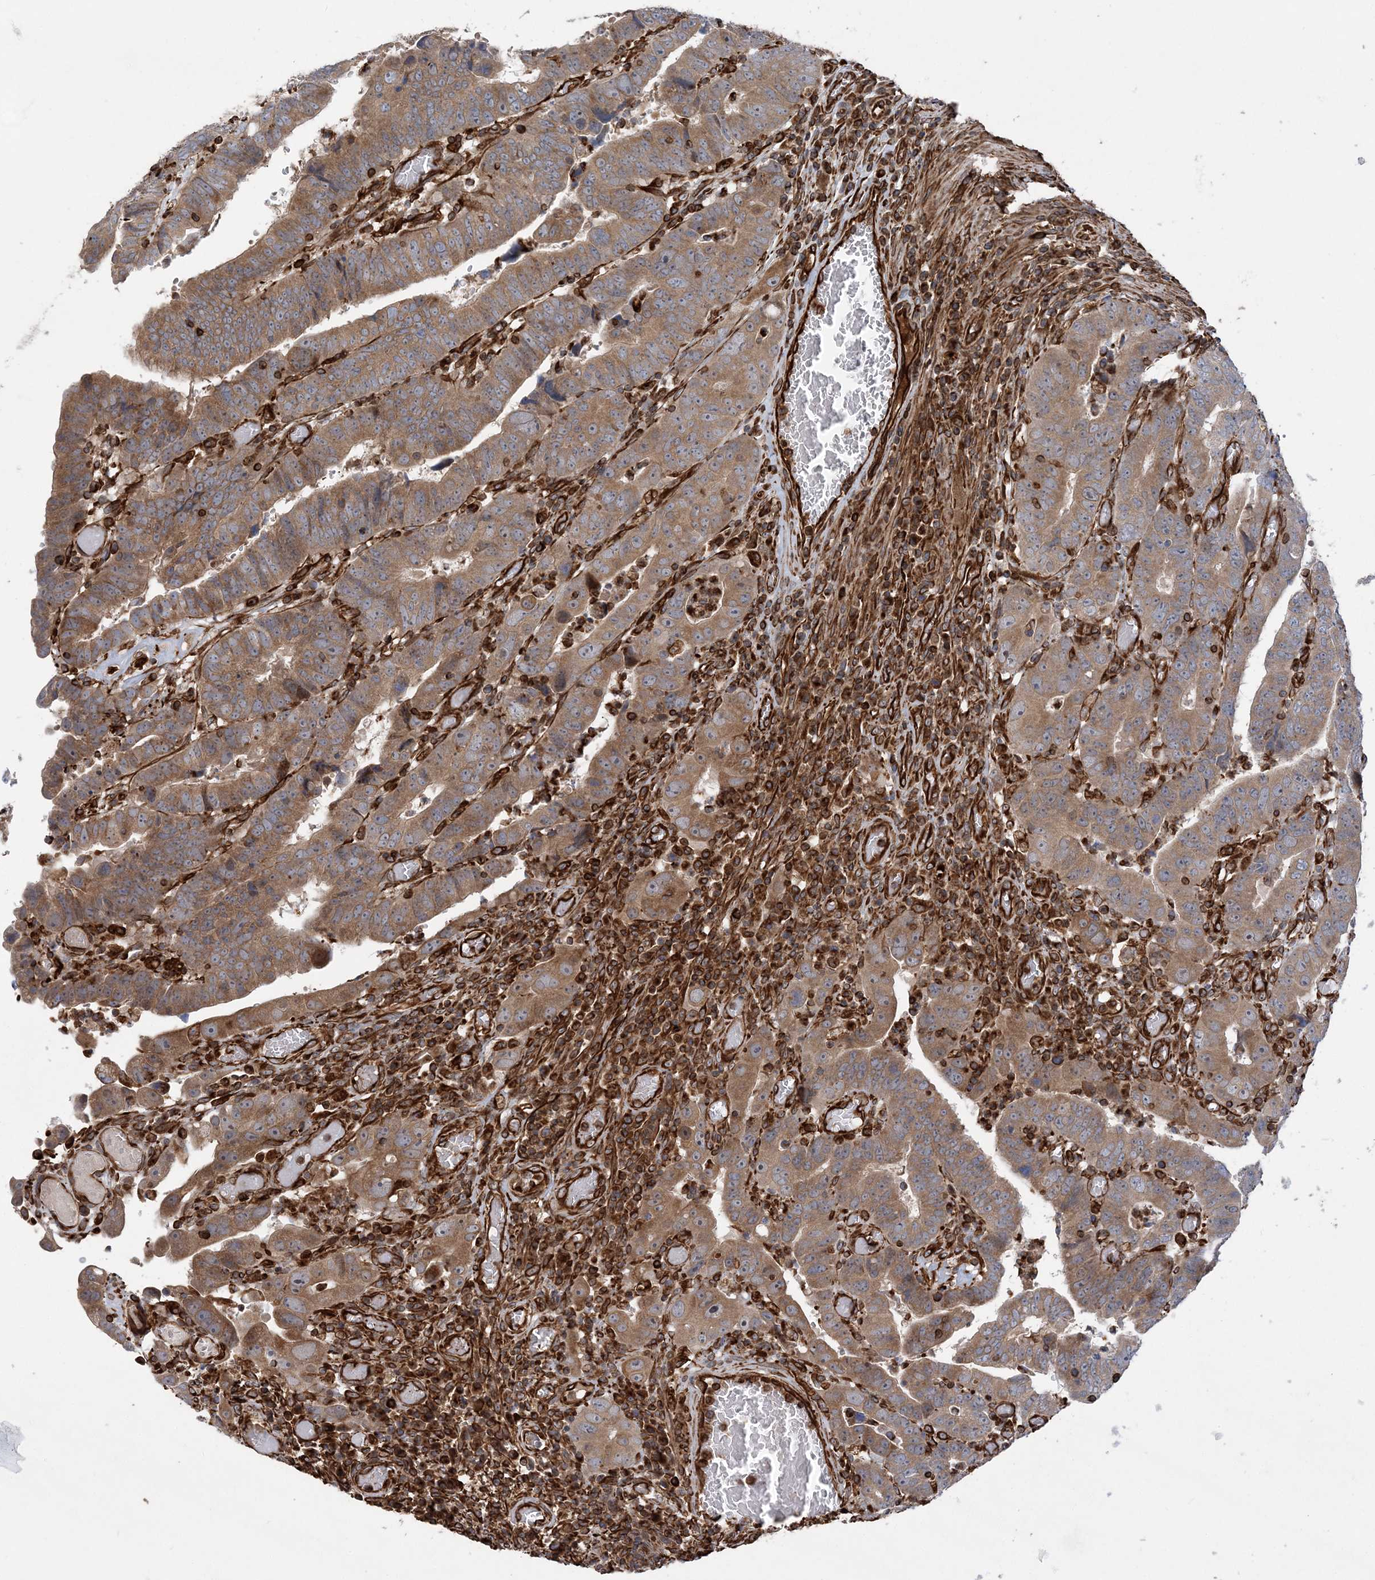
{"staining": {"intensity": "moderate", "quantity": ">75%", "location": "cytoplasmic/membranous"}, "tissue": "colorectal cancer", "cell_type": "Tumor cells", "image_type": "cancer", "snomed": [{"axis": "morphology", "description": "Normal tissue, NOS"}, {"axis": "morphology", "description": "Adenocarcinoma, NOS"}, {"axis": "topography", "description": "Rectum"}], "caption": "An IHC photomicrograph of tumor tissue is shown. Protein staining in brown shows moderate cytoplasmic/membranous positivity in colorectal cancer within tumor cells.", "gene": "FAM114A2", "patient": {"sex": "female", "age": 65}}